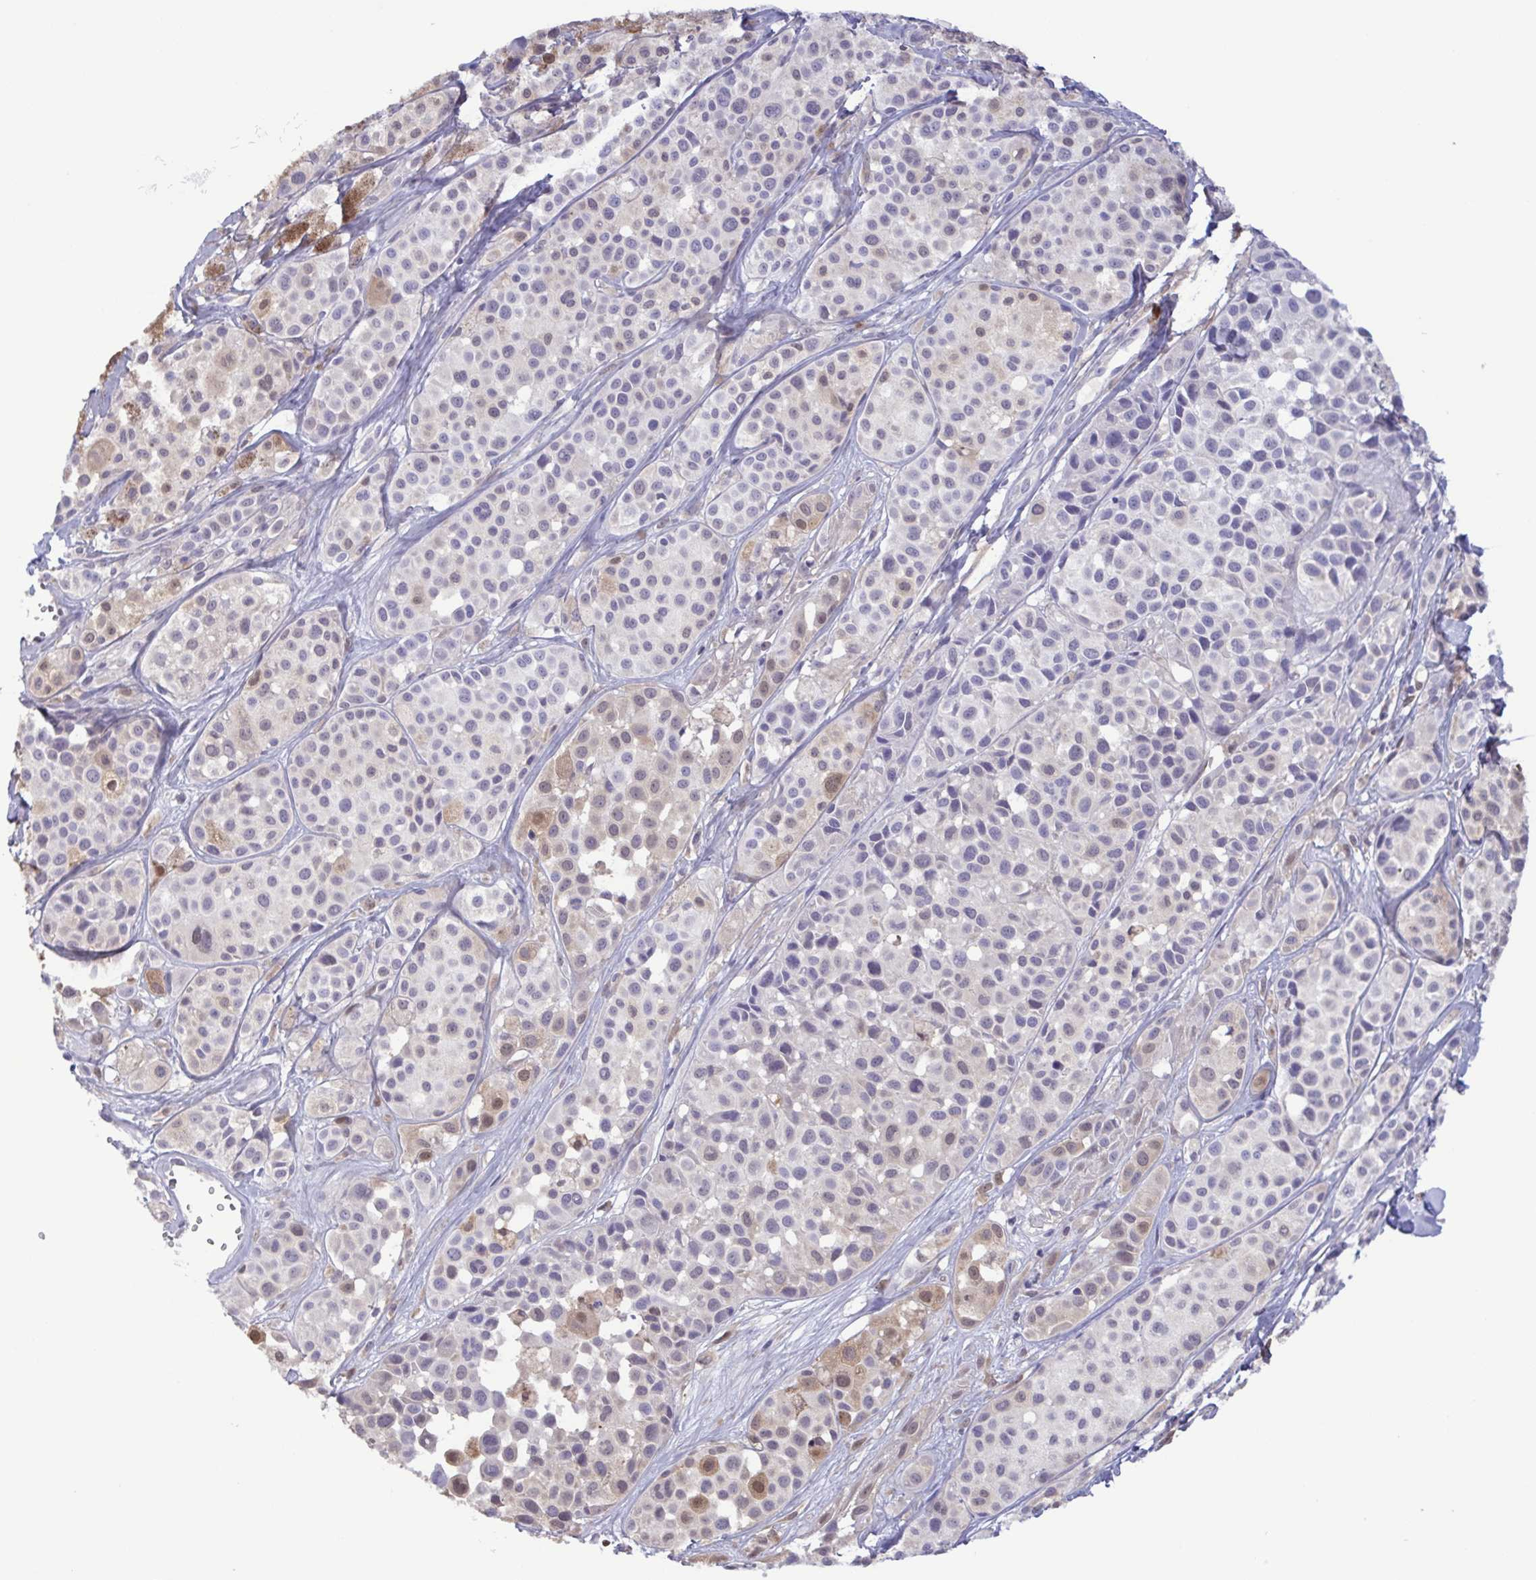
{"staining": {"intensity": "weak", "quantity": "<25%", "location": "cytoplasmic/membranous,nuclear"}, "tissue": "melanoma", "cell_type": "Tumor cells", "image_type": "cancer", "snomed": [{"axis": "morphology", "description": "Malignant melanoma, NOS"}, {"axis": "topography", "description": "Skin"}], "caption": "High magnification brightfield microscopy of melanoma stained with DAB (brown) and counterstained with hematoxylin (blue): tumor cells show no significant positivity.", "gene": "LDHC", "patient": {"sex": "male", "age": 77}}